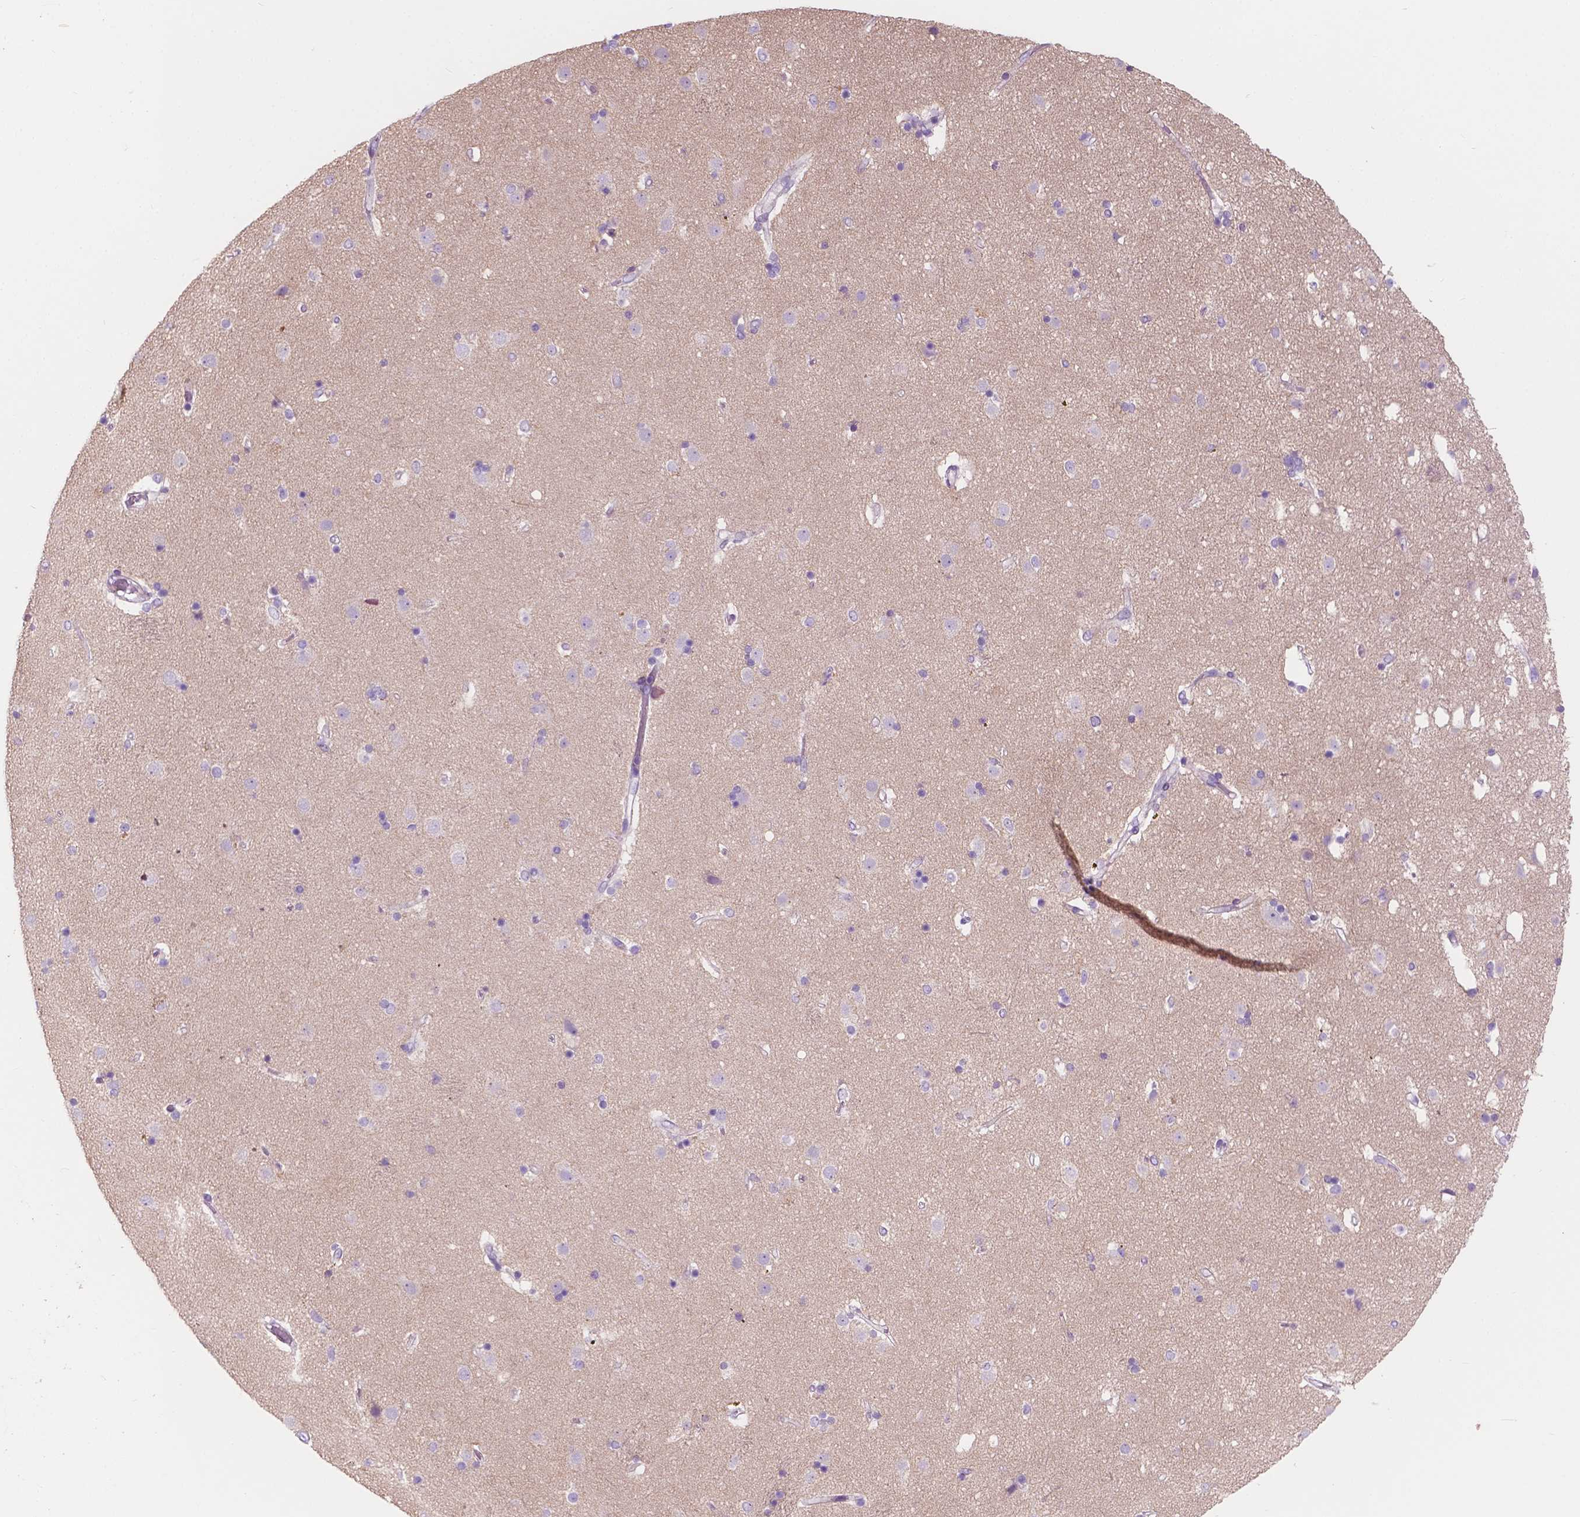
{"staining": {"intensity": "negative", "quantity": "none", "location": "none"}, "tissue": "caudate", "cell_type": "Glial cells", "image_type": "normal", "snomed": [{"axis": "morphology", "description": "Normal tissue, NOS"}, {"axis": "topography", "description": "Lateral ventricle wall"}], "caption": "Immunohistochemical staining of unremarkable caudate demonstrates no significant expression in glial cells. The staining is performed using DAB brown chromogen with nuclei counter-stained in using hematoxylin.", "gene": "SEMA4A", "patient": {"sex": "female", "age": 71}}